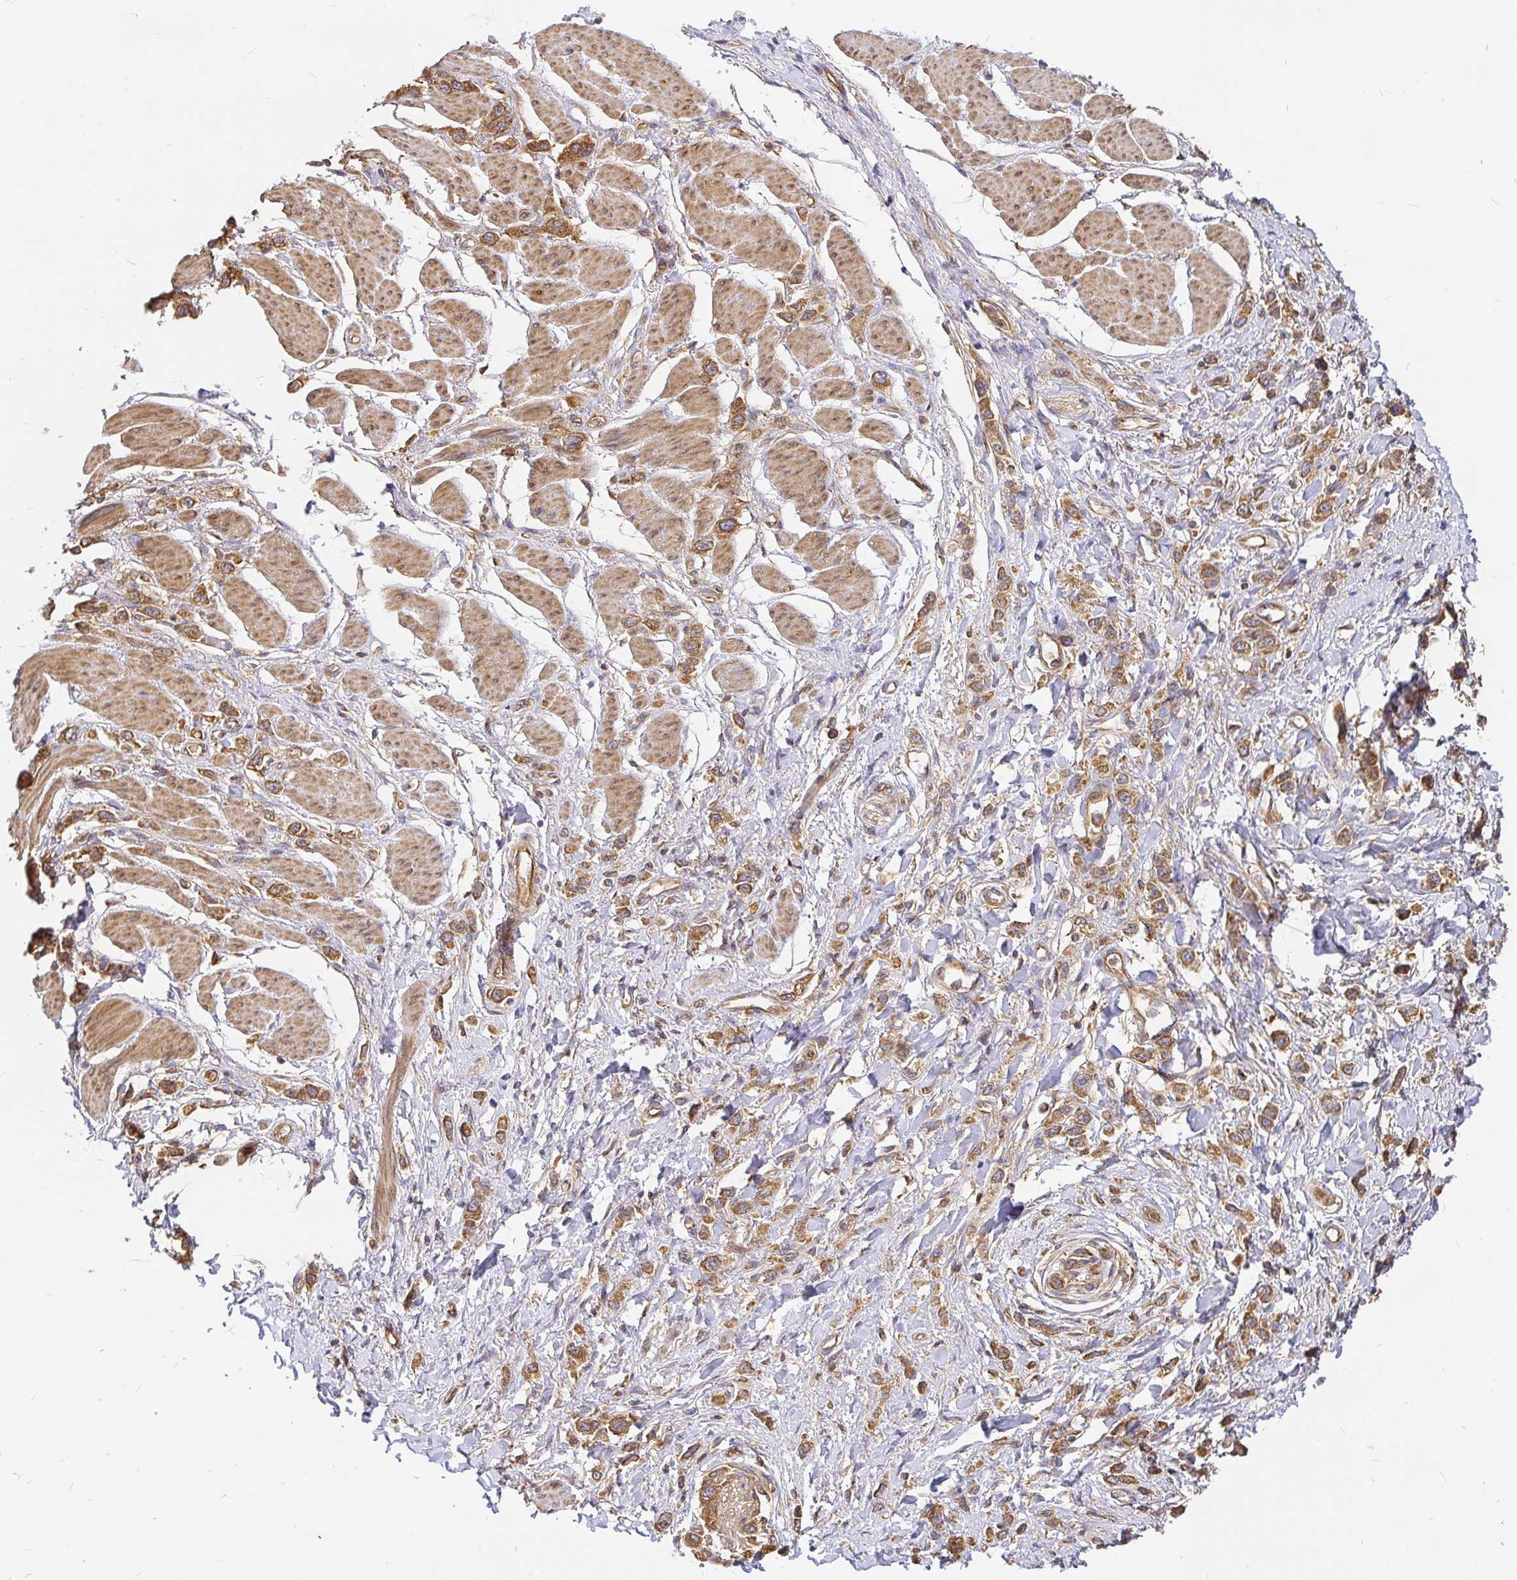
{"staining": {"intensity": "moderate", "quantity": ">75%", "location": "cytoplasmic/membranous"}, "tissue": "stomach cancer", "cell_type": "Tumor cells", "image_type": "cancer", "snomed": [{"axis": "morphology", "description": "Adenocarcinoma, NOS"}, {"axis": "topography", "description": "Stomach"}], "caption": "IHC photomicrograph of neoplastic tissue: stomach adenocarcinoma stained using immunohistochemistry (IHC) demonstrates medium levels of moderate protein expression localized specifically in the cytoplasmic/membranous of tumor cells, appearing as a cytoplasmic/membranous brown color.", "gene": "KIF5B", "patient": {"sex": "female", "age": 65}}